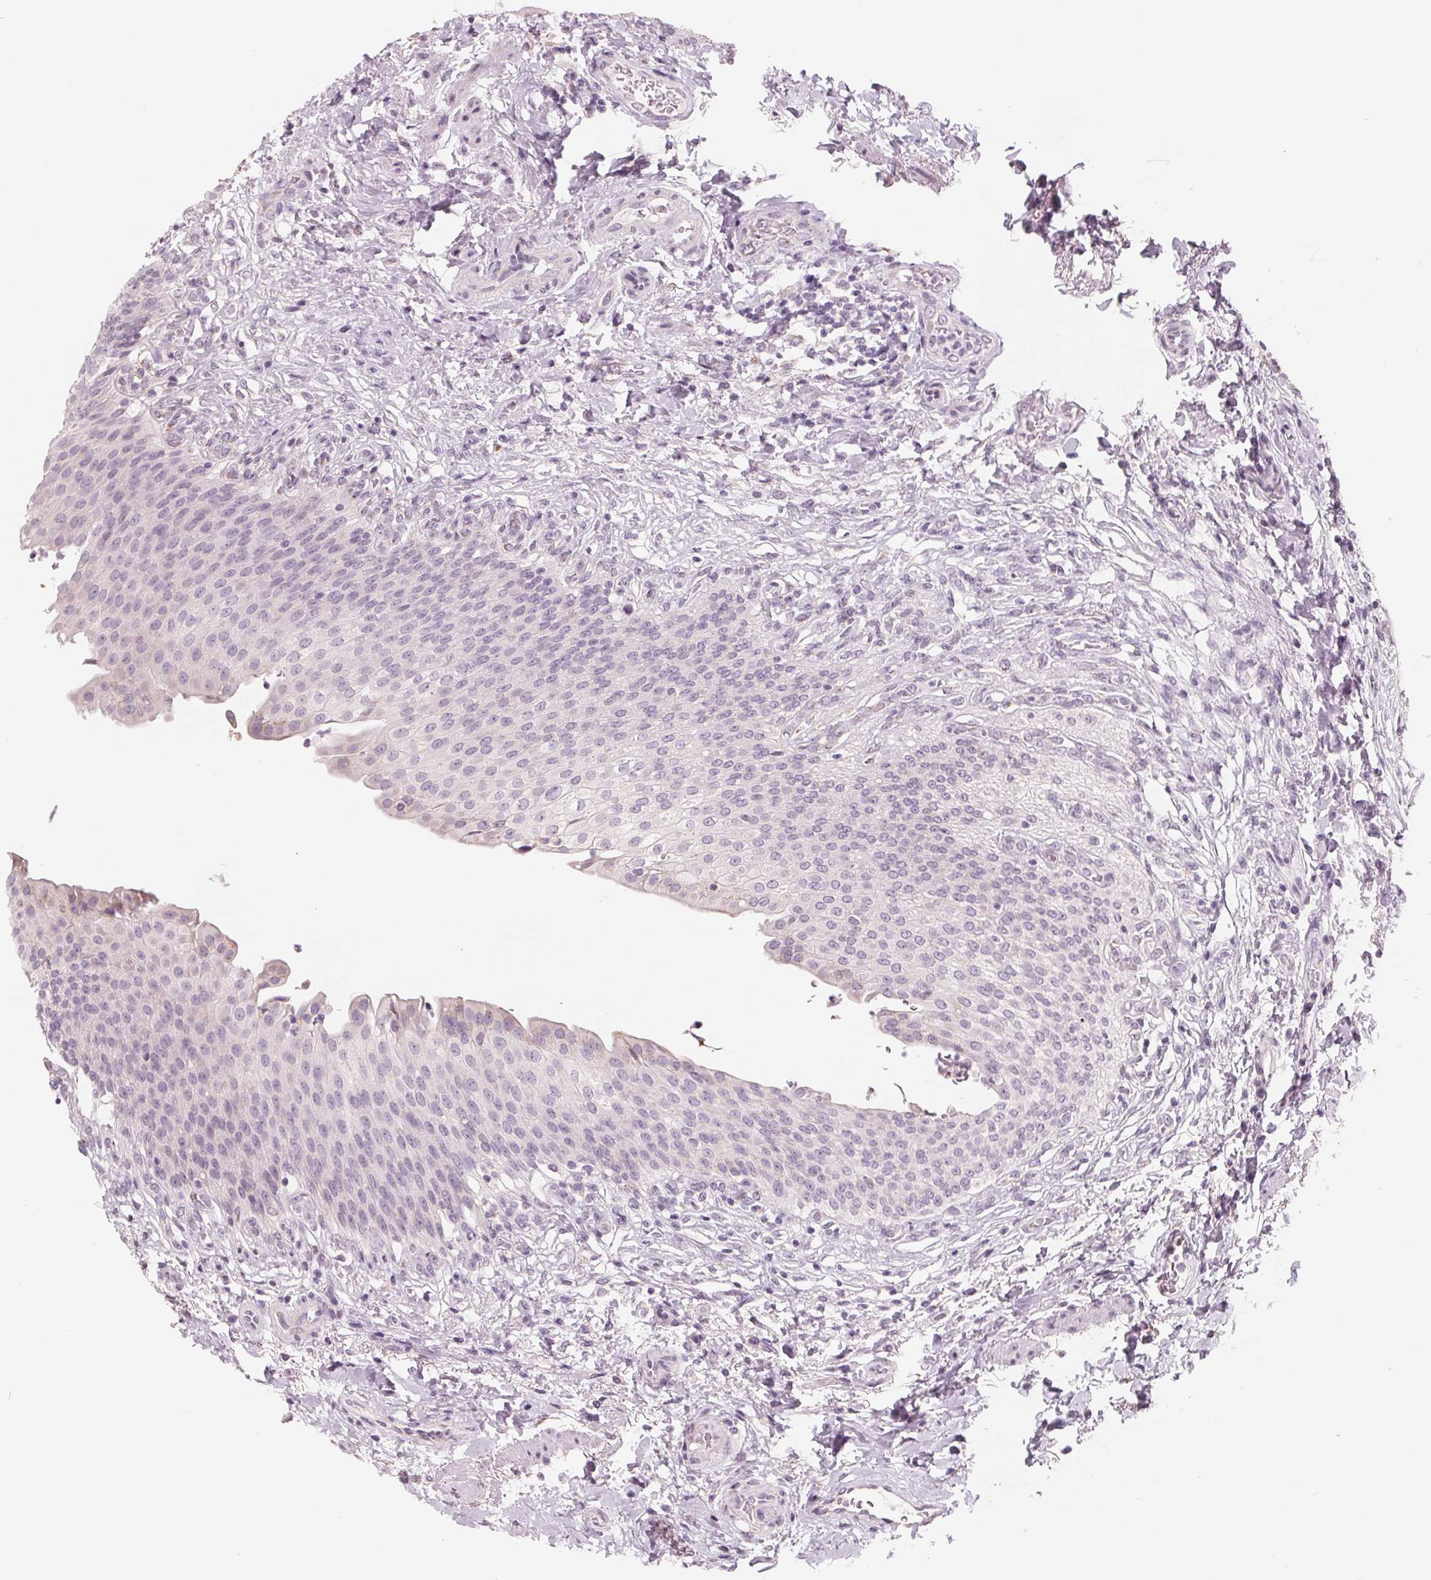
{"staining": {"intensity": "negative", "quantity": "none", "location": "none"}, "tissue": "urinary bladder", "cell_type": "Urothelial cells", "image_type": "normal", "snomed": [{"axis": "morphology", "description": "Normal tissue, NOS"}, {"axis": "topography", "description": "Urinary bladder"}, {"axis": "topography", "description": "Peripheral nerve tissue"}], "caption": "IHC image of benign human urinary bladder stained for a protein (brown), which displays no staining in urothelial cells.", "gene": "IL9R", "patient": {"sex": "female", "age": 60}}